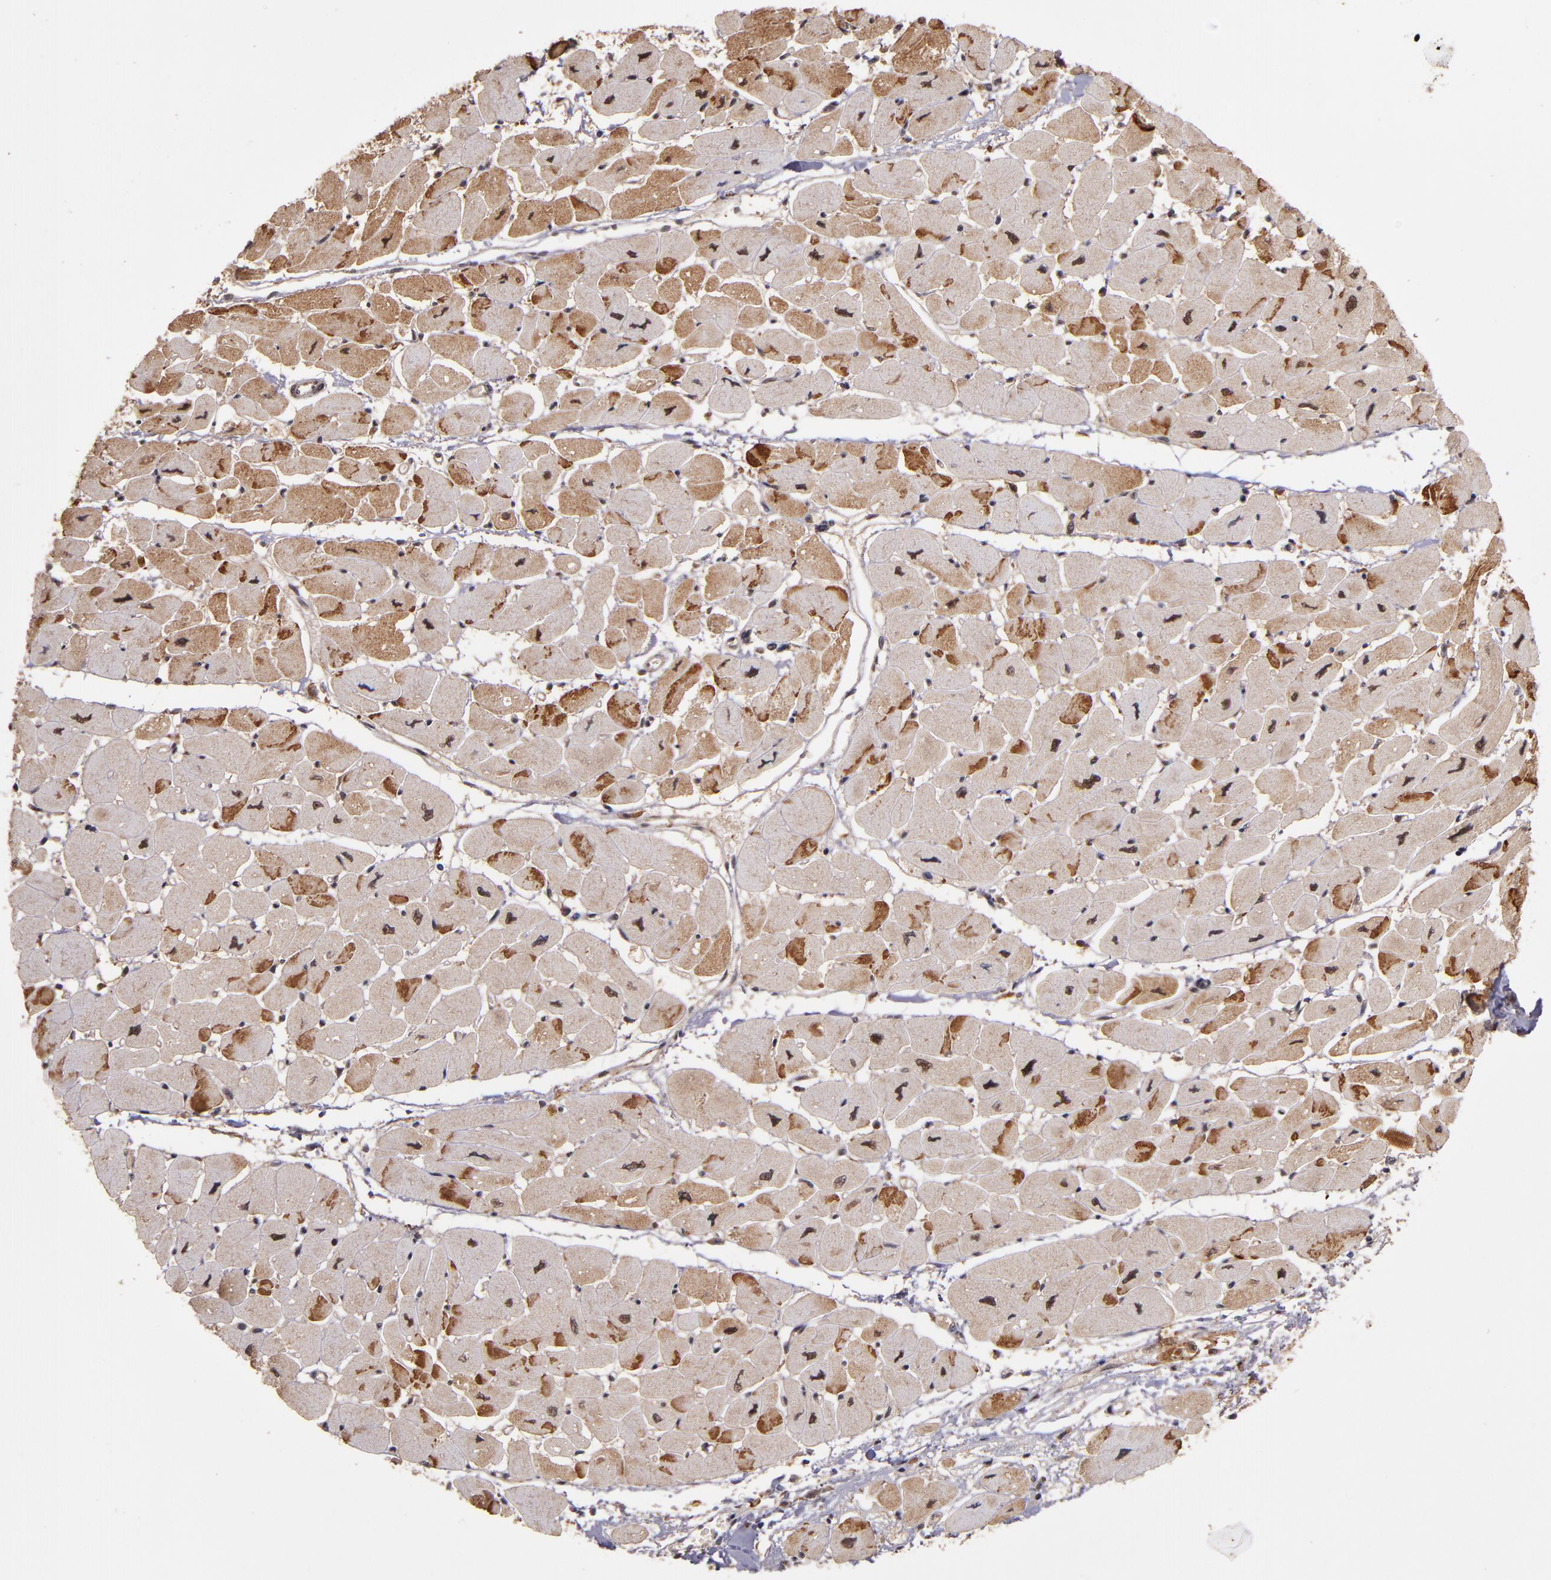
{"staining": {"intensity": "strong", "quantity": "25%-75%", "location": "cytoplasmic/membranous"}, "tissue": "heart muscle", "cell_type": "Cardiomyocytes", "image_type": "normal", "snomed": [{"axis": "morphology", "description": "Normal tissue, NOS"}, {"axis": "topography", "description": "Heart"}], "caption": "Immunohistochemistry (IHC) (DAB (3,3'-diaminobenzidine)) staining of normal human heart muscle exhibits strong cytoplasmic/membranous protein expression in about 25%-75% of cardiomyocytes. Using DAB (brown) and hematoxylin (blue) stains, captured at high magnification using brightfield microscopy.", "gene": "RIOK3", "patient": {"sex": "female", "age": 54}}